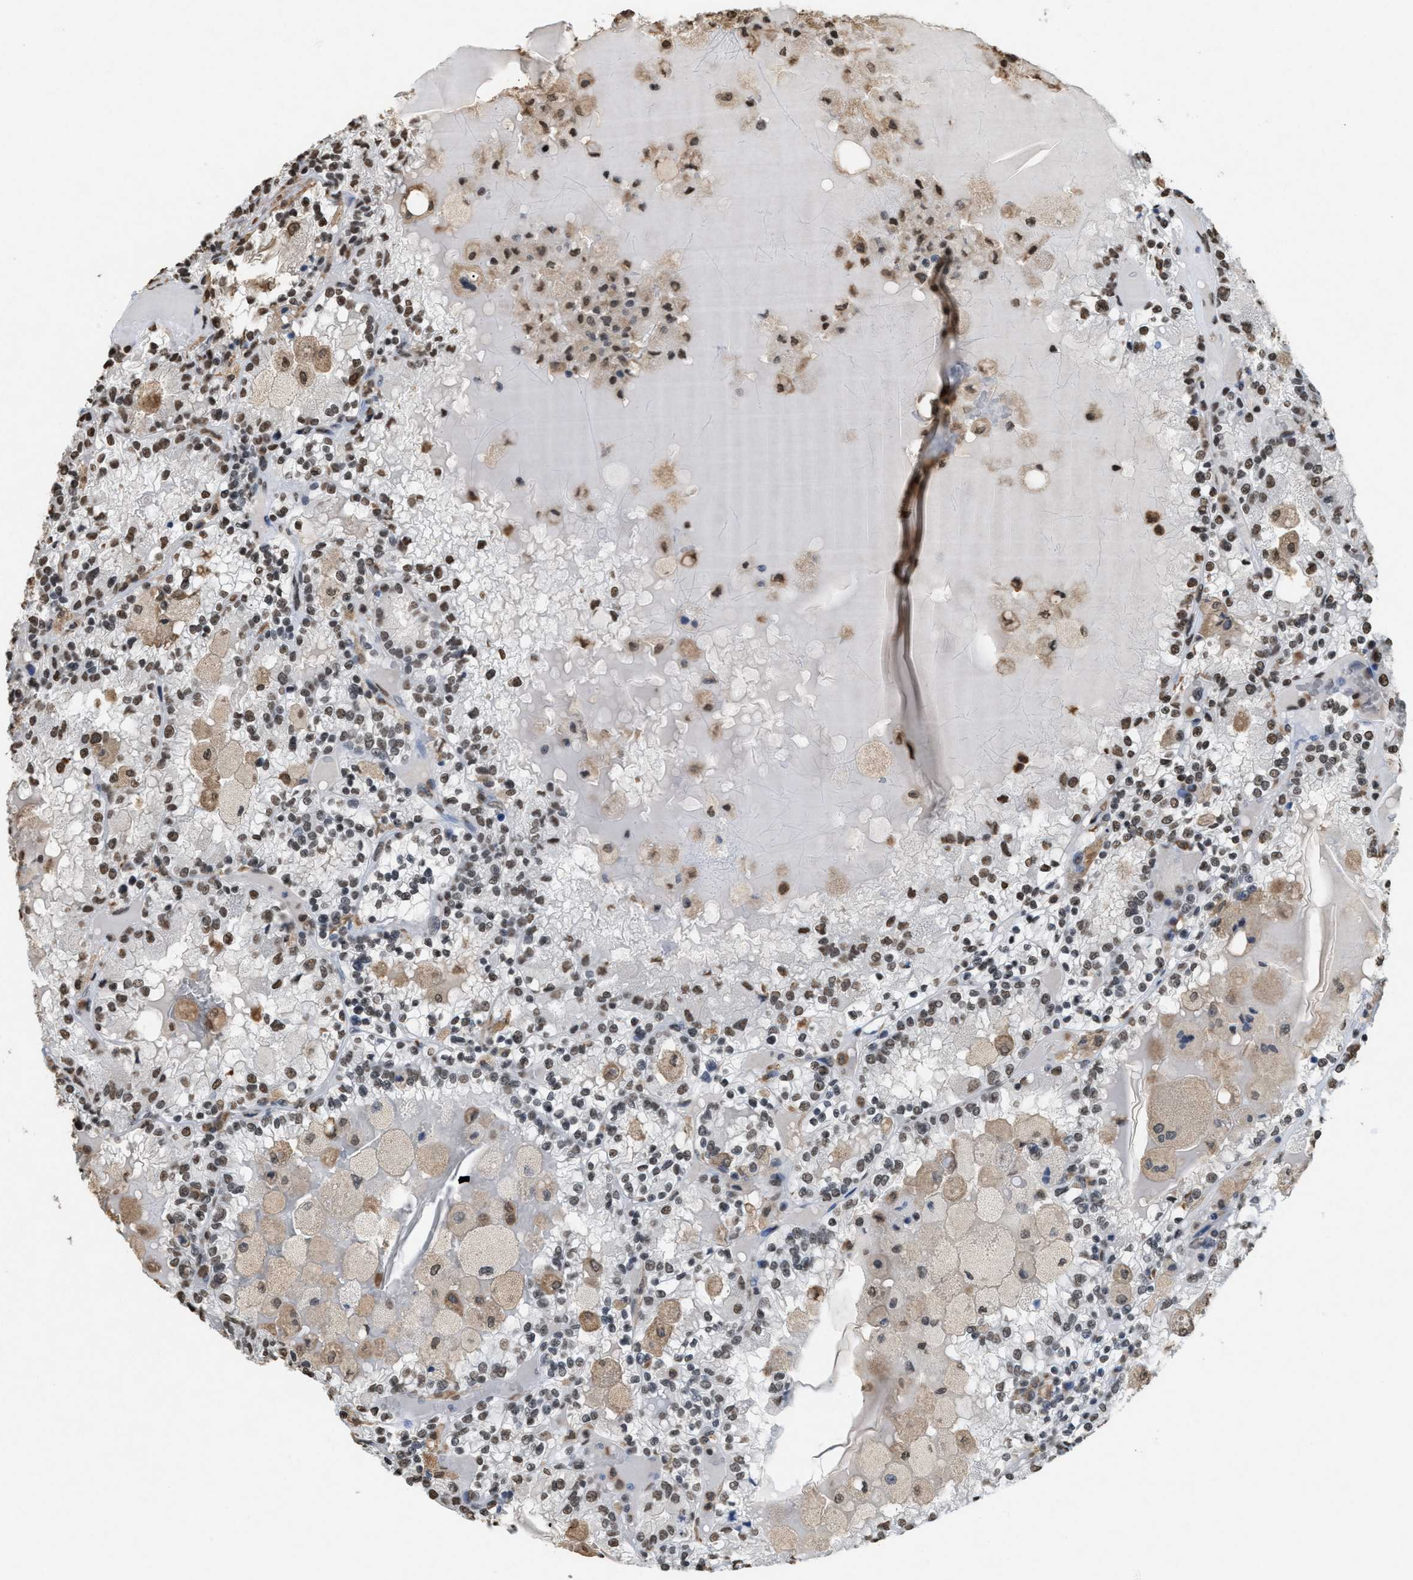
{"staining": {"intensity": "moderate", "quantity": "25%-75%", "location": "nuclear"}, "tissue": "renal cancer", "cell_type": "Tumor cells", "image_type": "cancer", "snomed": [{"axis": "morphology", "description": "Adenocarcinoma, NOS"}, {"axis": "topography", "description": "Kidney"}], "caption": "Renal adenocarcinoma stained with immunohistochemistry (IHC) reveals moderate nuclear staining in approximately 25%-75% of tumor cells.", "gene": "NUP88", "patient": {"sex": "female", "age": 56}}